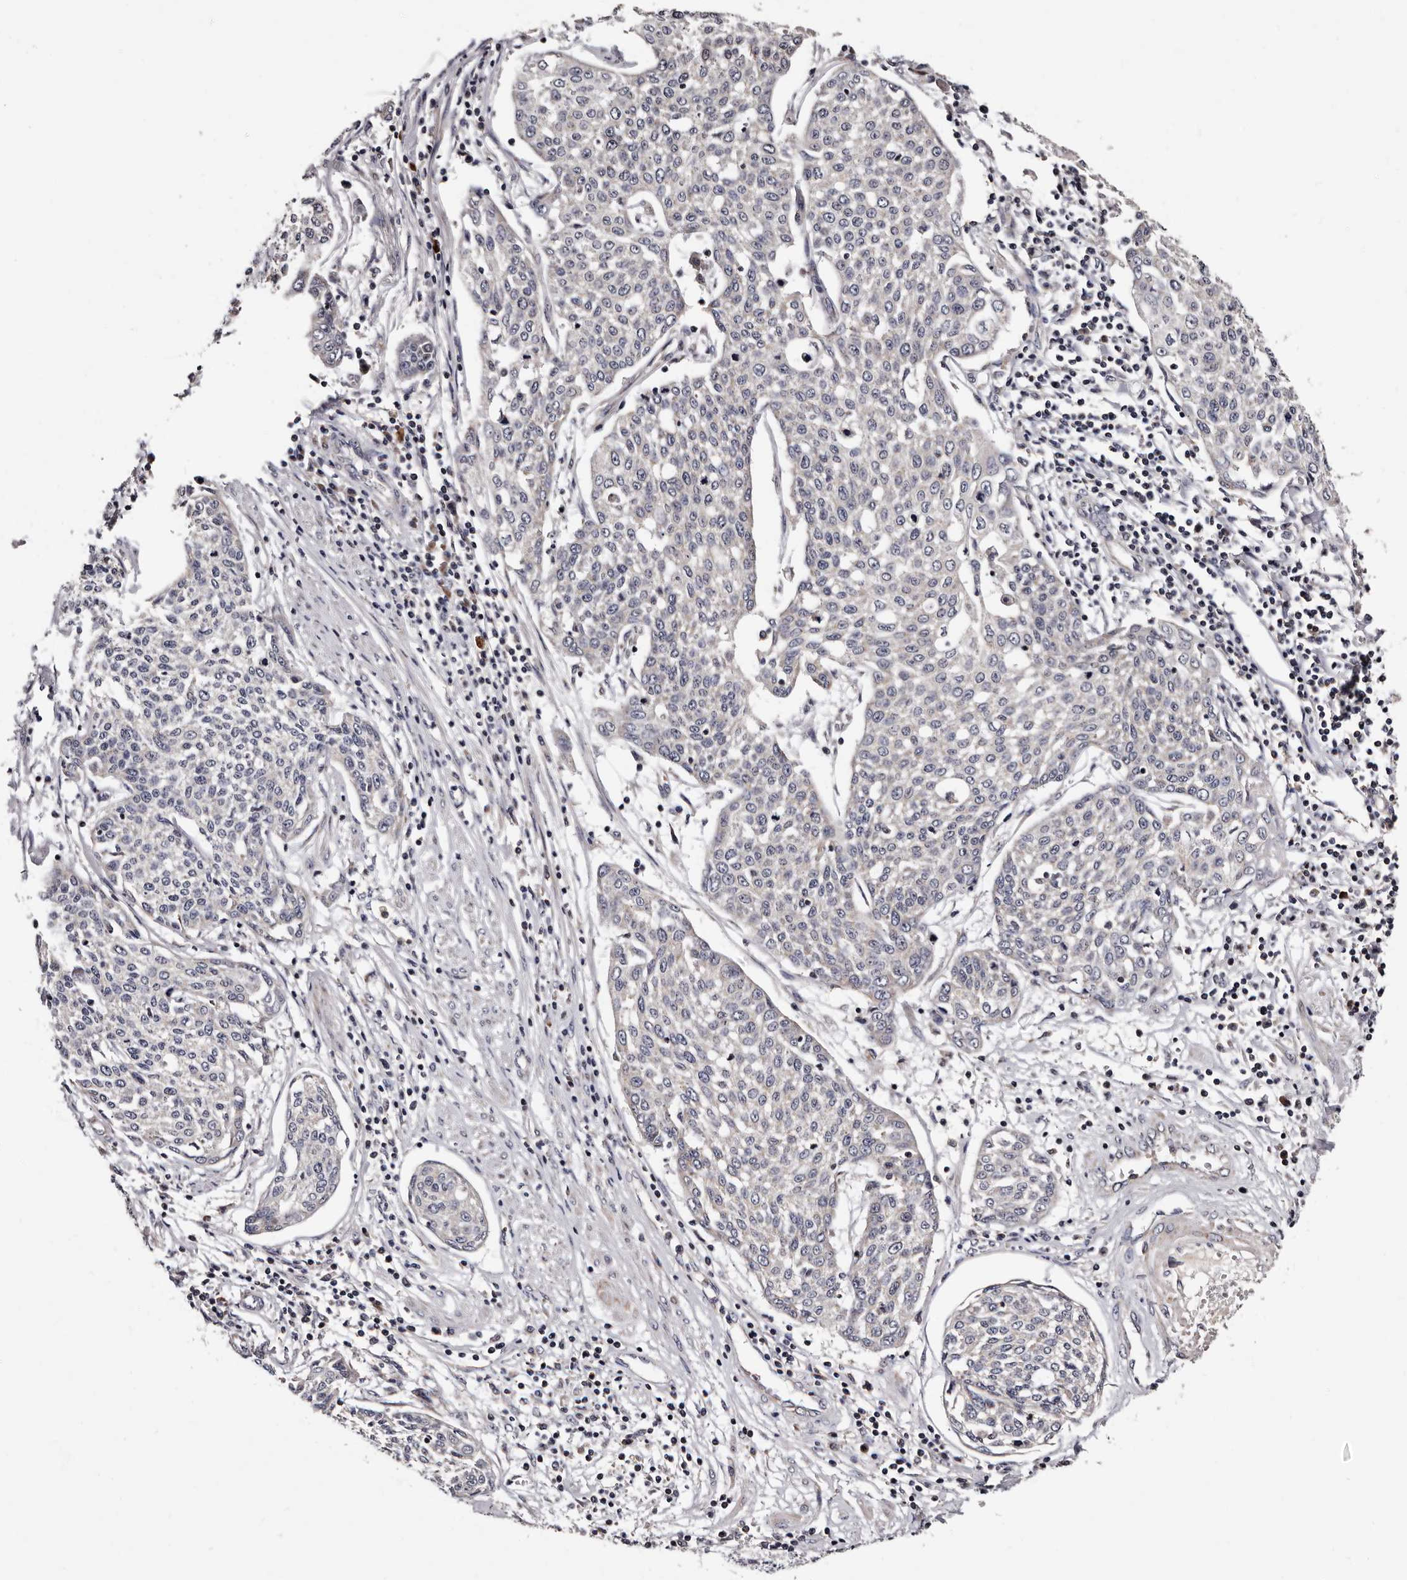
{"staining": {"intensity": "negative", "quantity": "none", "location": "none"}, "tissue": "cervical cancer", "cell_type": "Tumor cells", "image_type": "cancer", "snomed": [{"axis": "morphology", "description": "Squamous cell carcinoma, NOS"}, {"axis": "topography", "description": "Cervix"}], "caption": "IHC histopathology image of human cervical squamous cell carcinoma stained for a protein (brown), which demonstrates no staining in tumor cells.", "gene": "TAF4B", "patient": {"sex": "female", "age": 34}}